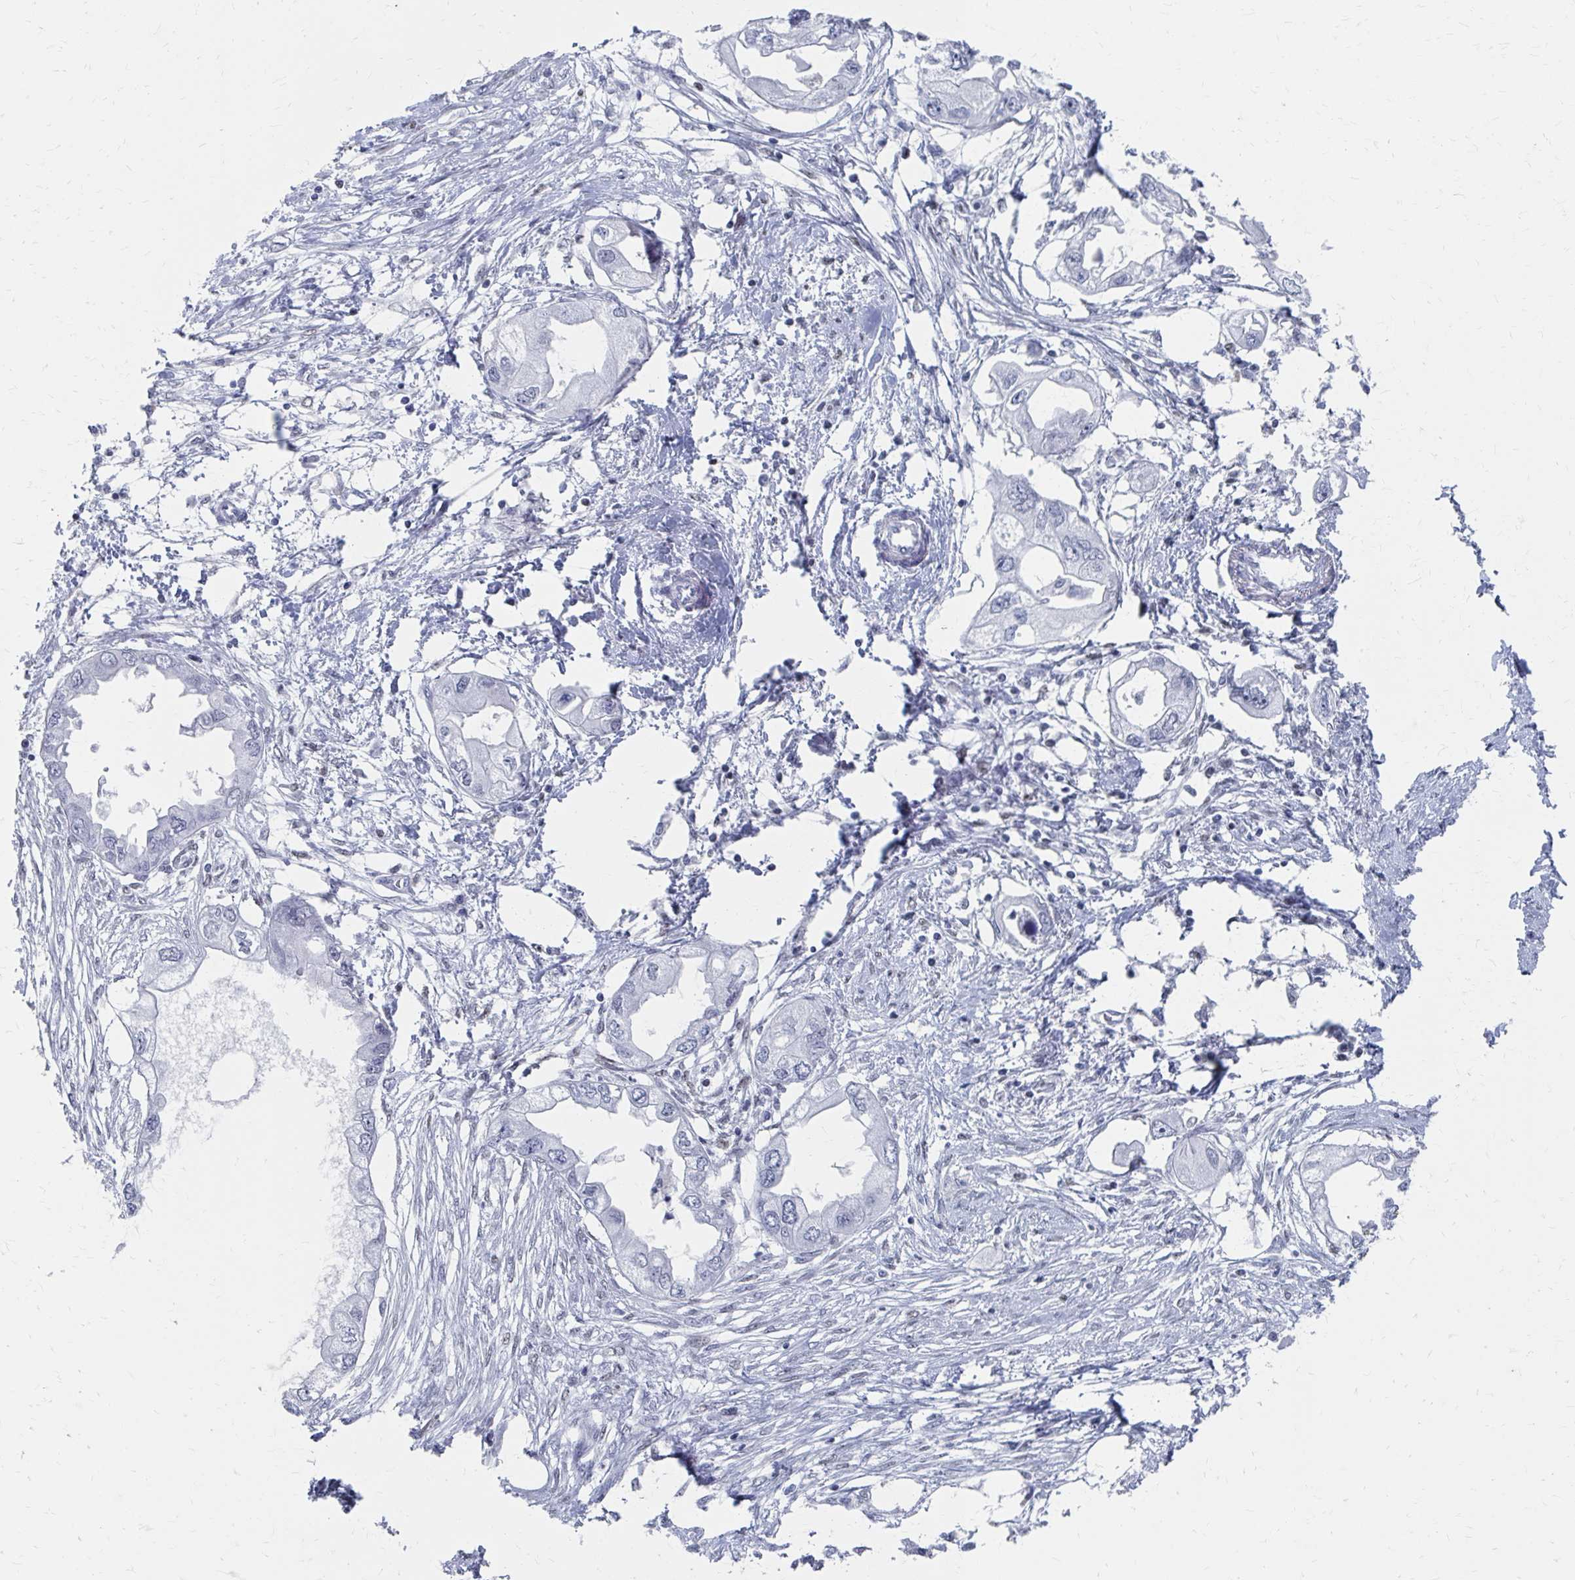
{"staining": {"intensity": "negative", "quantity": "none", "location": "none"}, "tissue": "endometrial cancer", "cell_type": "Tumor cells", "image_type": "cancer", "snomed": [{"axis": "morphology", "description": "Adenocarcinoma, NOS"}, {"axis": "morphology", "description": "Adenocarcinoma, metastatic, NOS"}, {"axis": "topography", "description": "Adipose tissue"}, {"axis": "topography", "description": "Endometrium"}], "caption": "Immunohistochemistry (IHC) micrograph of human endometrial cancer (metastatic adenocarcinoma) stained for a protein (brown), which displays no staining in tumor cells.", "gene": "CDIN1", "patient": {"sex": "female", "age": 67}}